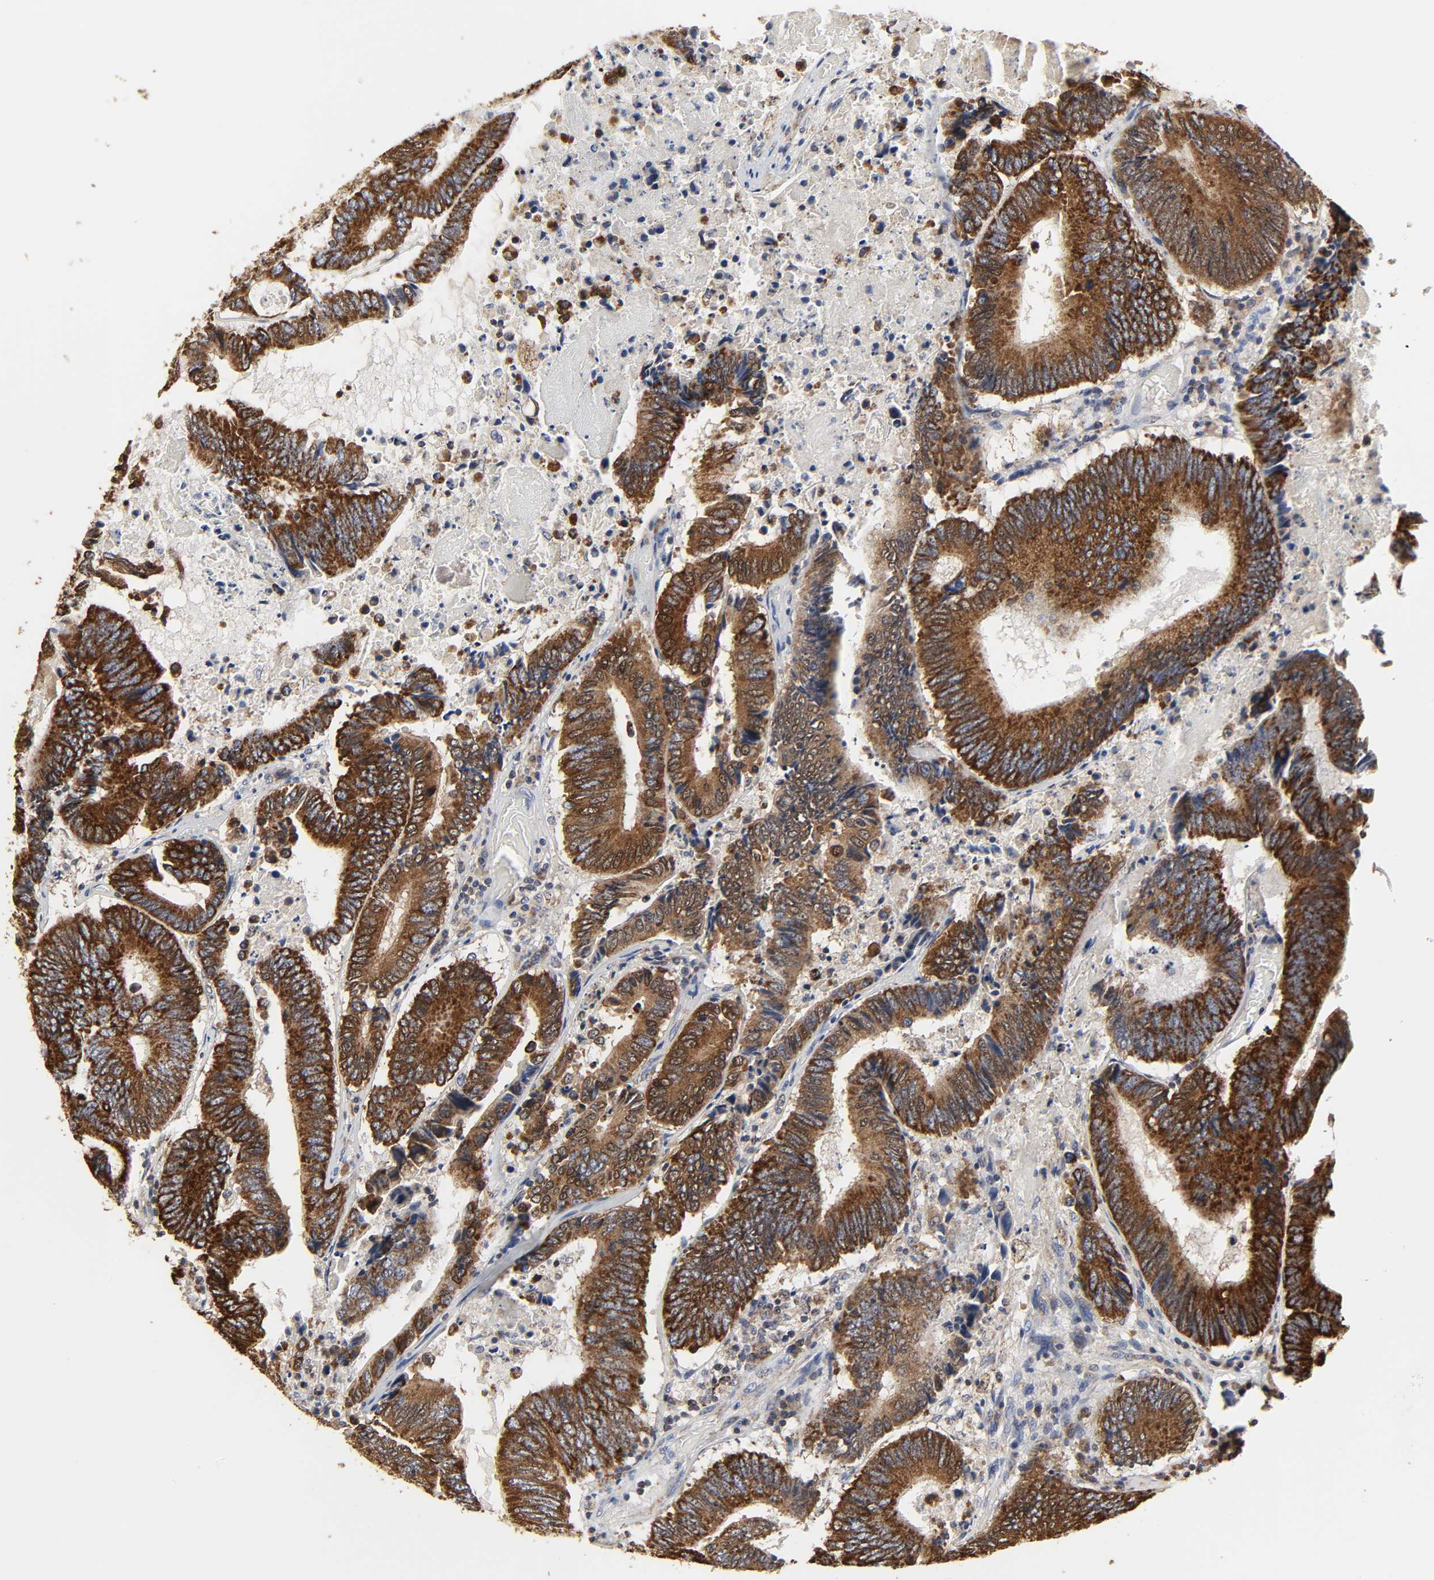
{"staining": {"intensity": "strong", "quantity": ">75%", "location": "cytoplasmic/membranous"}, "tissue": "colorectal cancer", "cell_type": "Tumor cells", "image_type": "cancer", "snomed": [{"axis": "morphology", "description": "Adenocarcinoma, NOS"}, {"axis": "topography", "description": "Colon"}], "caption": "IHC image of adenocarcinoma (colorectal) stained for a protein (brown), which displays high levels of strong cytoplasmic/membranous expression in approximately >75% of tumor cells.", "gene": "COX6B1", "patient": {"sex": "female", "age": 78}}